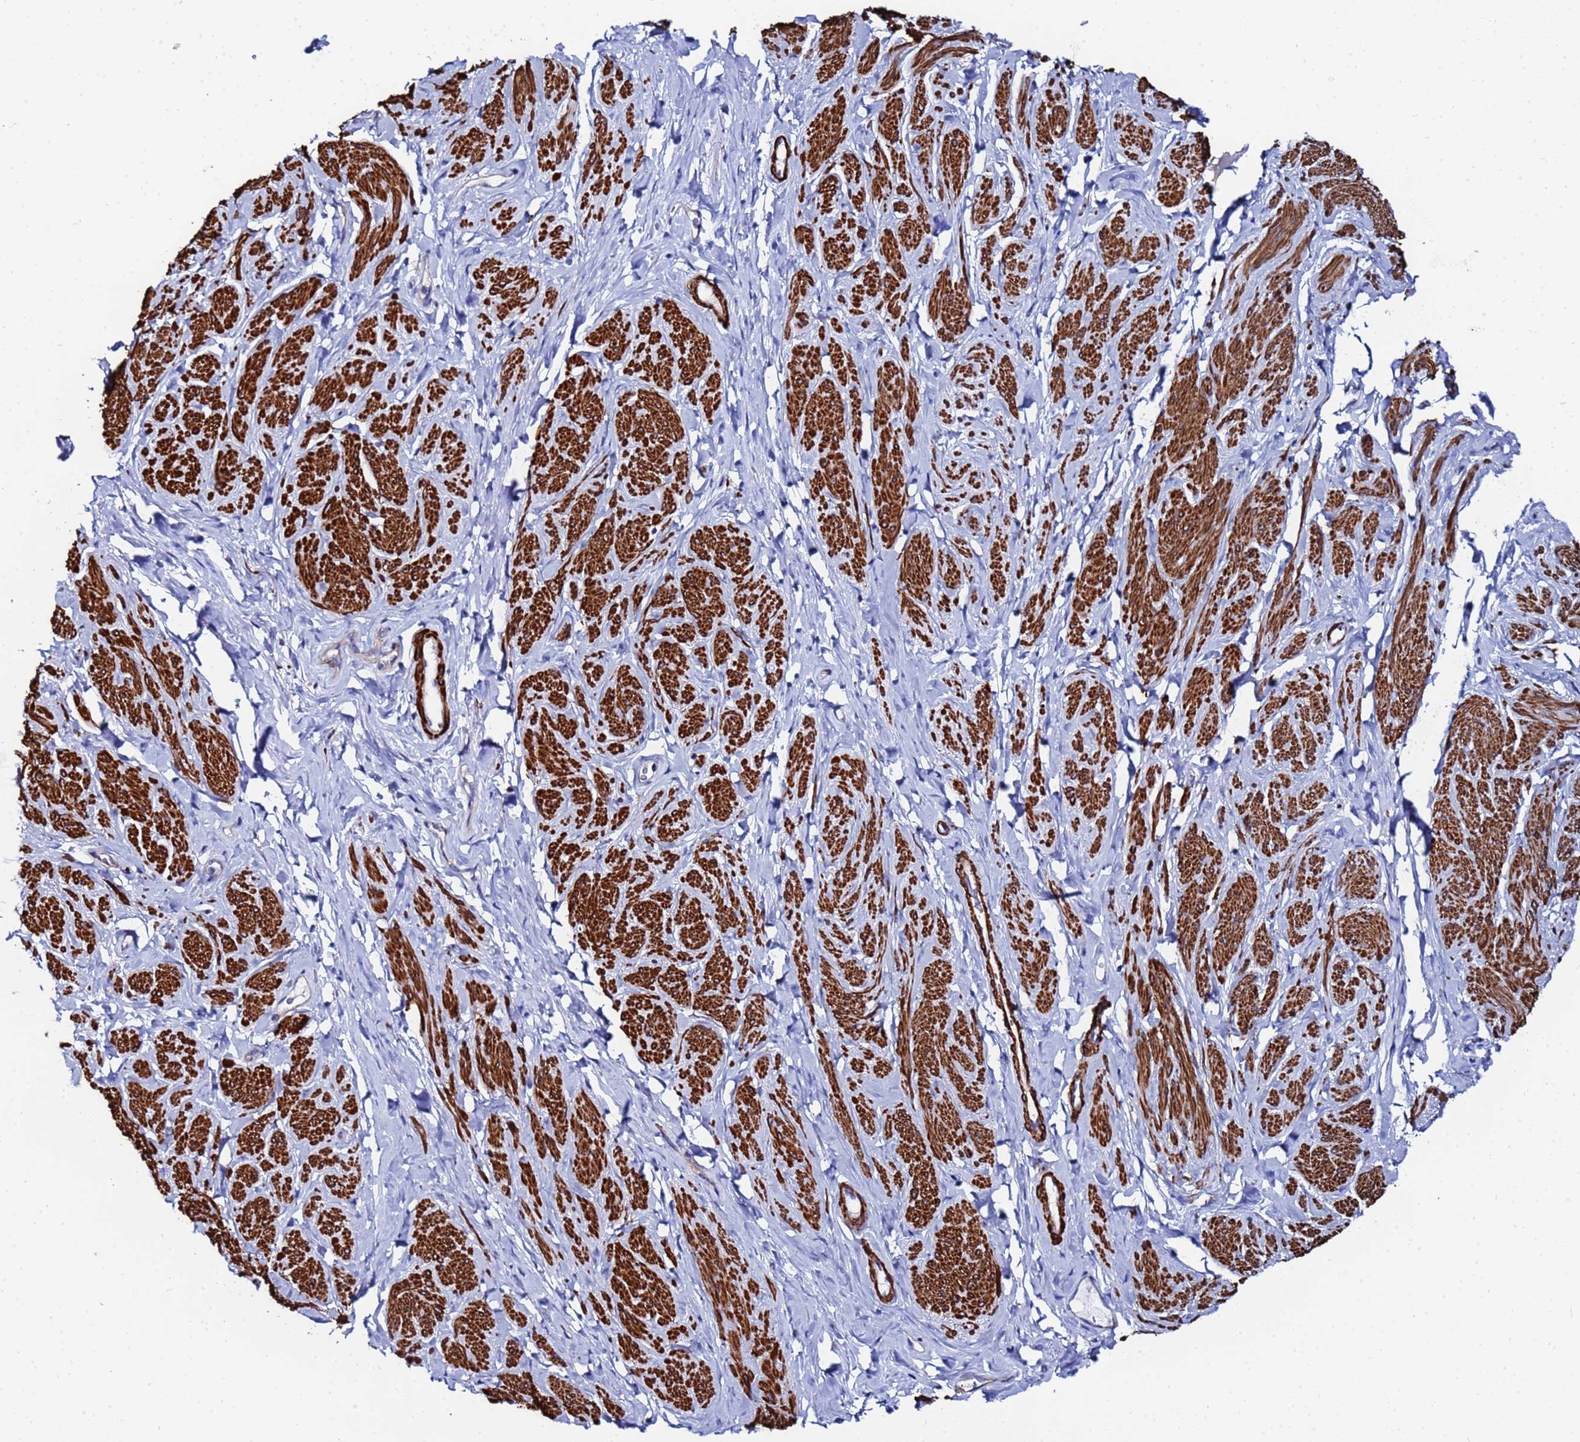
{"staining": {"intensity": "strong", "quantity": "25%-75%", "location": "cytoplasmic/membranous"}, "tissue": "smooth muscle", "cell_type": "Smooth muscle cells", "image_type": "normal", "snomed": [{"axis": "morphology", "description": "Normal tissue, NOS"}, {"axis": "topography", "description": "Smooth muscle"}, {"axis": "topography", "description": "Peripheral nerve tissue"}], "caption": "Protein staining of unremarkable smooth muscle demonstrates strong cytoplasmic/membranous expression in about 25%-75% of smooth muscle cells.", "gene": "RAB39A", "patient": {"sex": "male", "age": 69}}